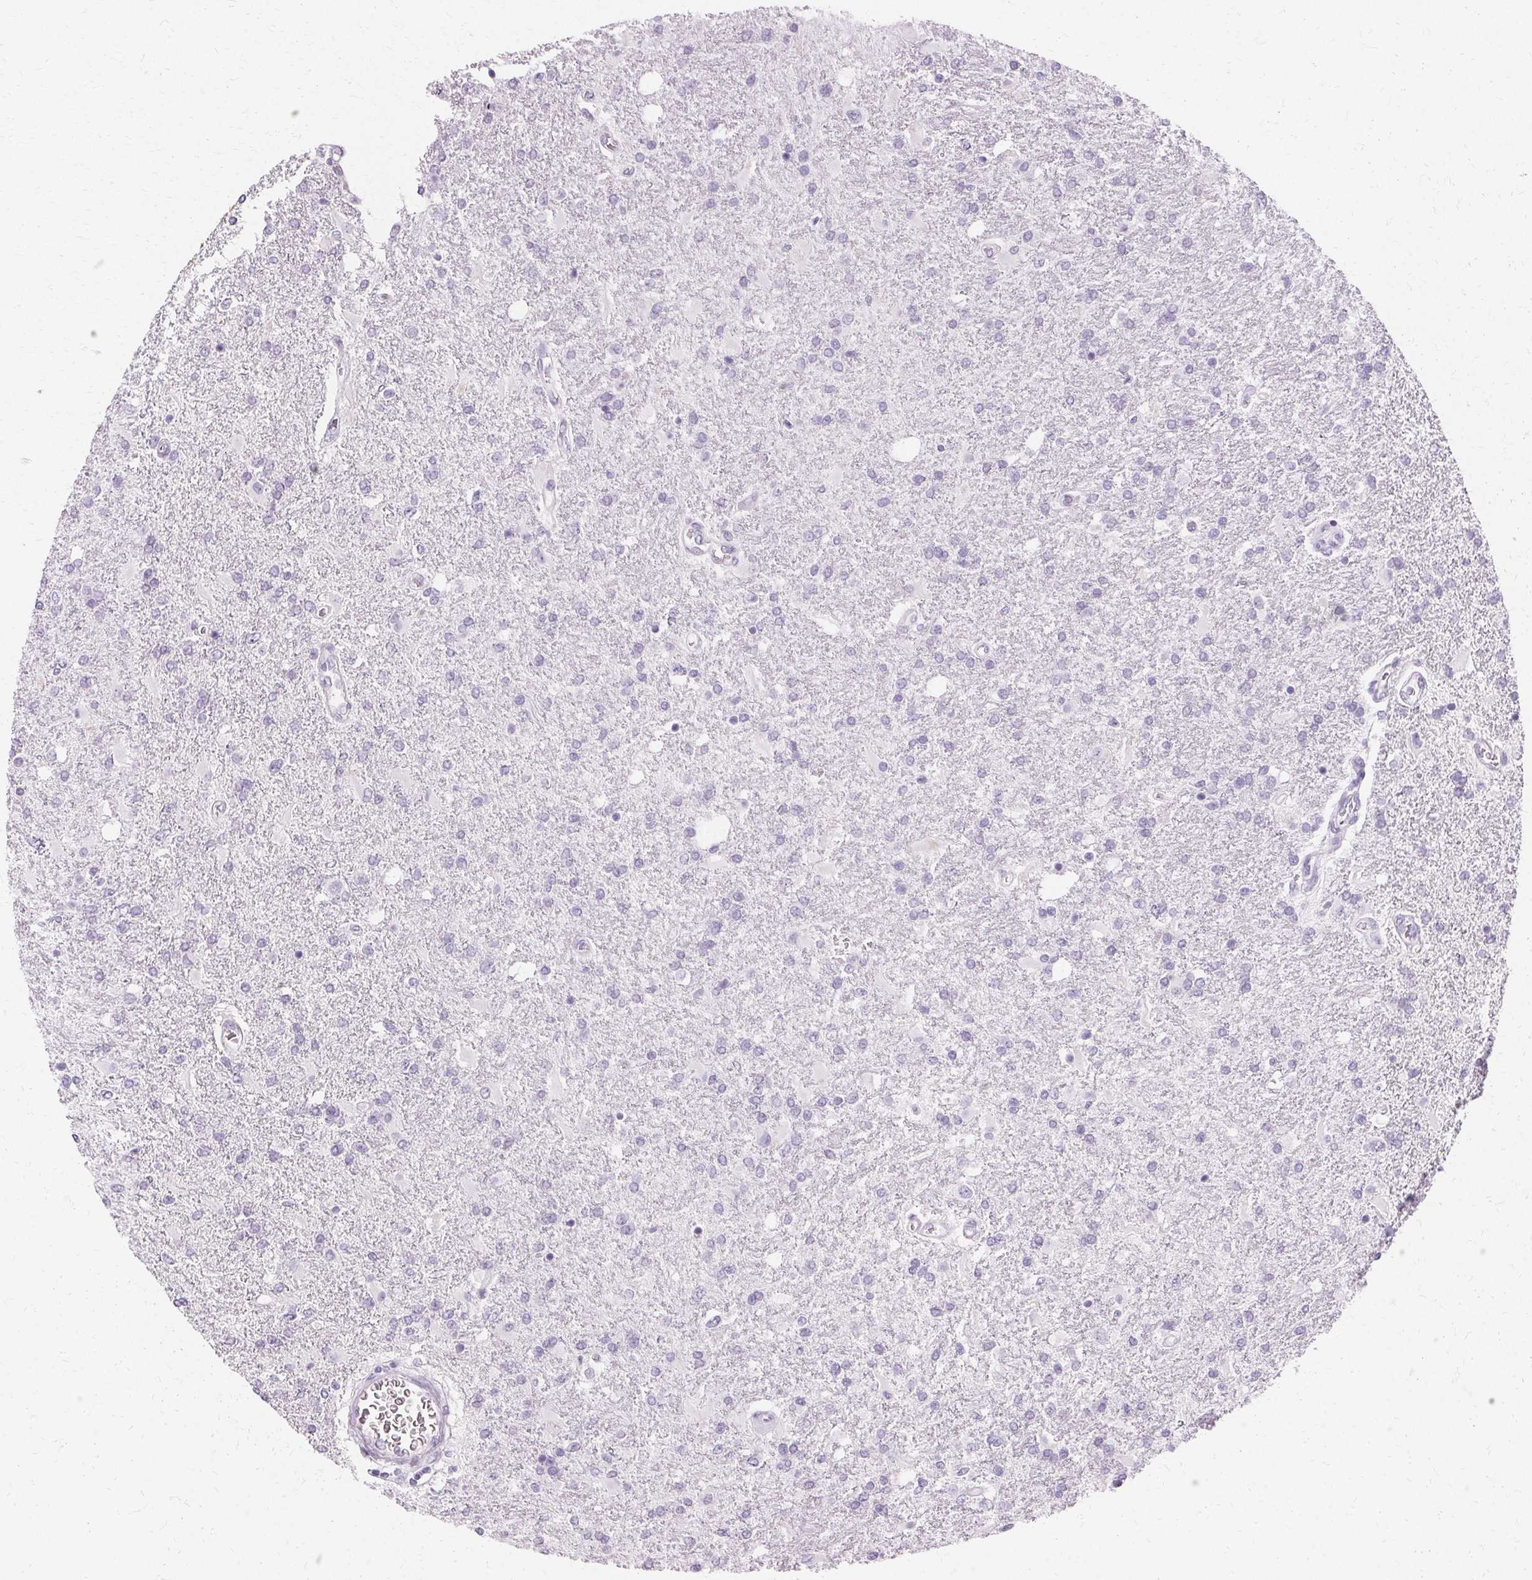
{"staining": {"intensity": "negative", "quantity": "none", "location": "none"}, "tissue": "glioma", "cell_type": "Tumor cells", "image_type": "cancer", "snomed": [{"axis": "morphology", "description": "Glioma, malignant, High grade"}, {"axis": "topography", "description": "Cerebral cortex"}], "caption": "Glioma was stained to show a protein in brown. There is no significant expression in tumor cells.", "gene": "KRT6C", "patient": {"sex": "male", "age": 79}}